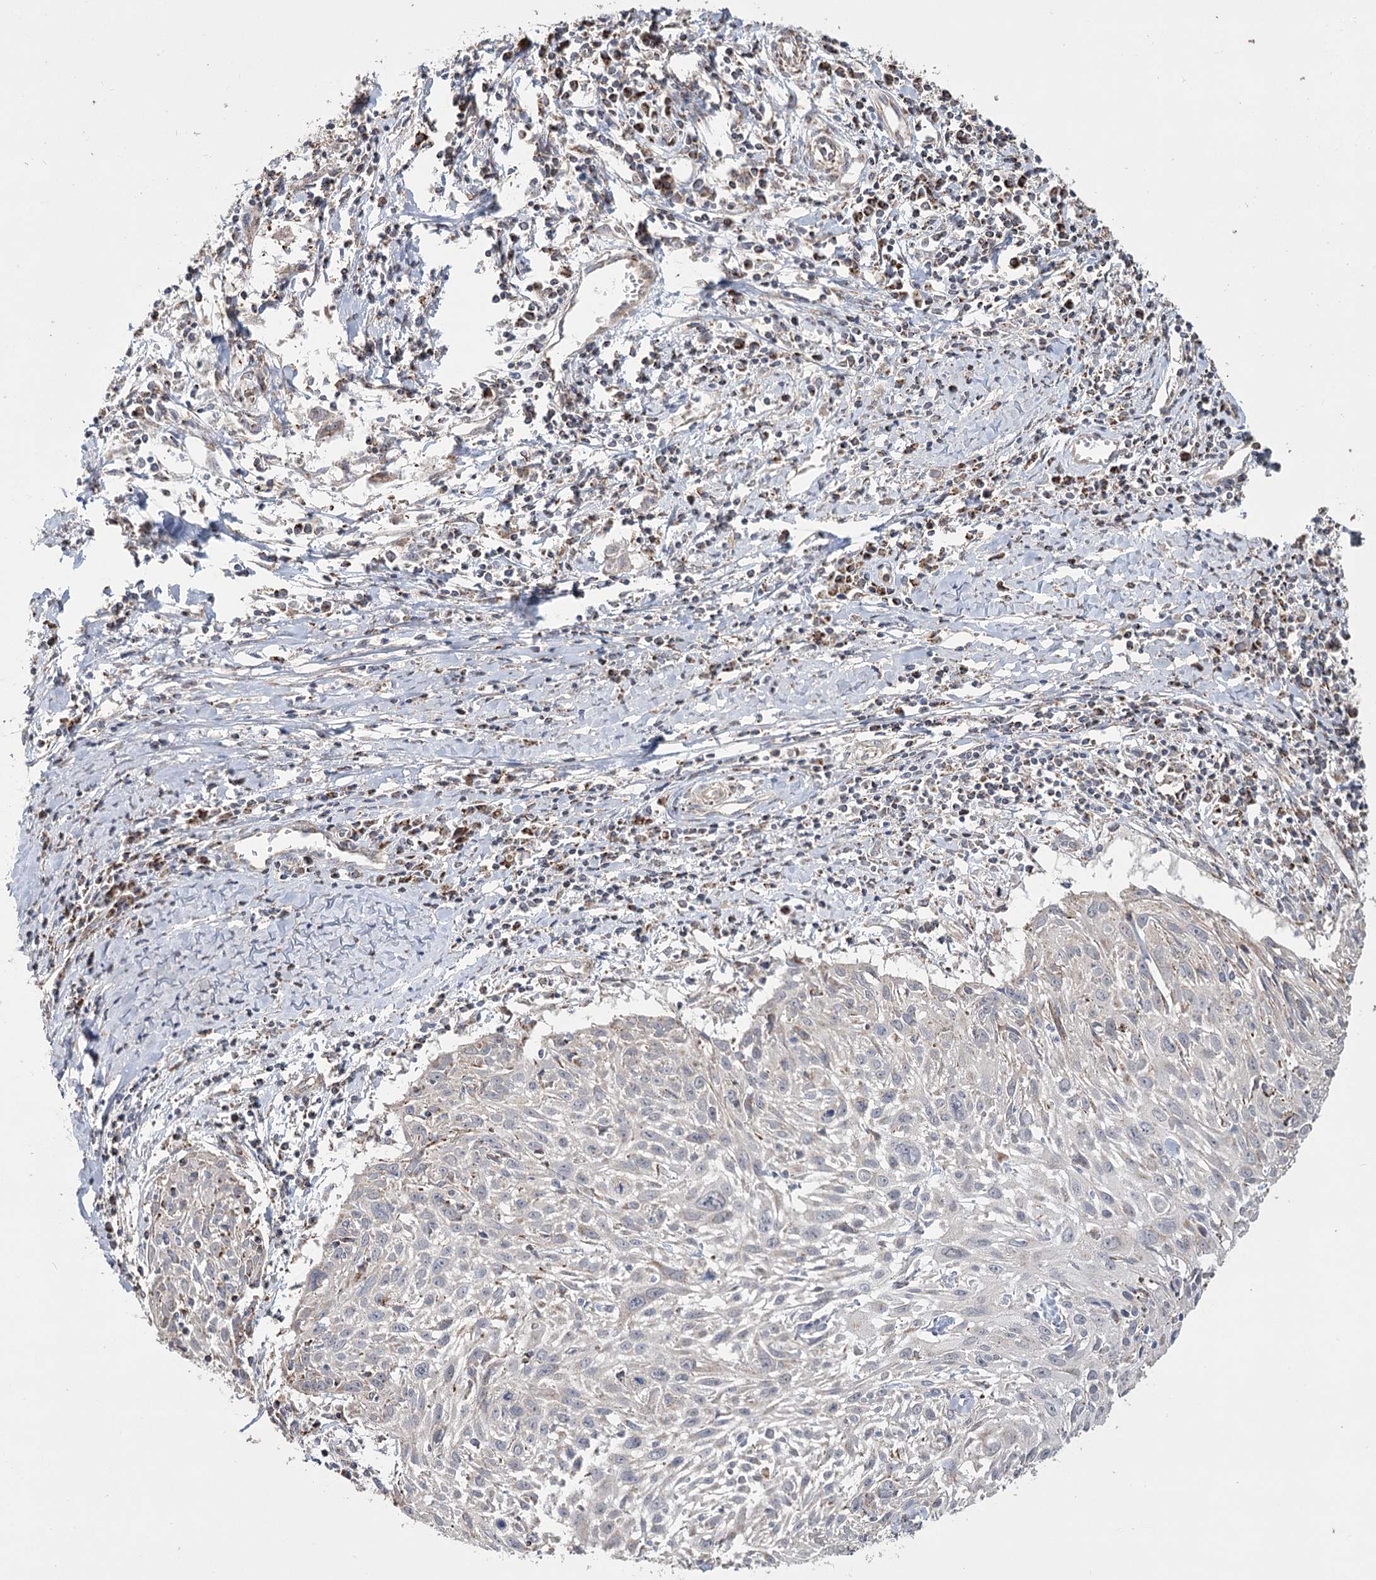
{"staining": {"intensity": "negative", "quantity": "none", "location": "none"}, "tissue": "cervical cancer", "cell_type": "Tumor cells", "image_type": "cancer", "snomed": [{"axis": "morphology", "description": "Squamous cell carcinoma, NOS"}, {"axis": "topography", "description": "Cervix"}], "caption": "Immunohistochemistry (IHC) micrograph of human cervical cancer (squamous cell carcinoma) stained for a protein (brown), which reveals no staining in tumor cells. (Immunohistochemistry (IHC), brightfield microscopy, high magnification).", "gene": "RANBP3L", "patient": {"sex": "female", "age": 51}}